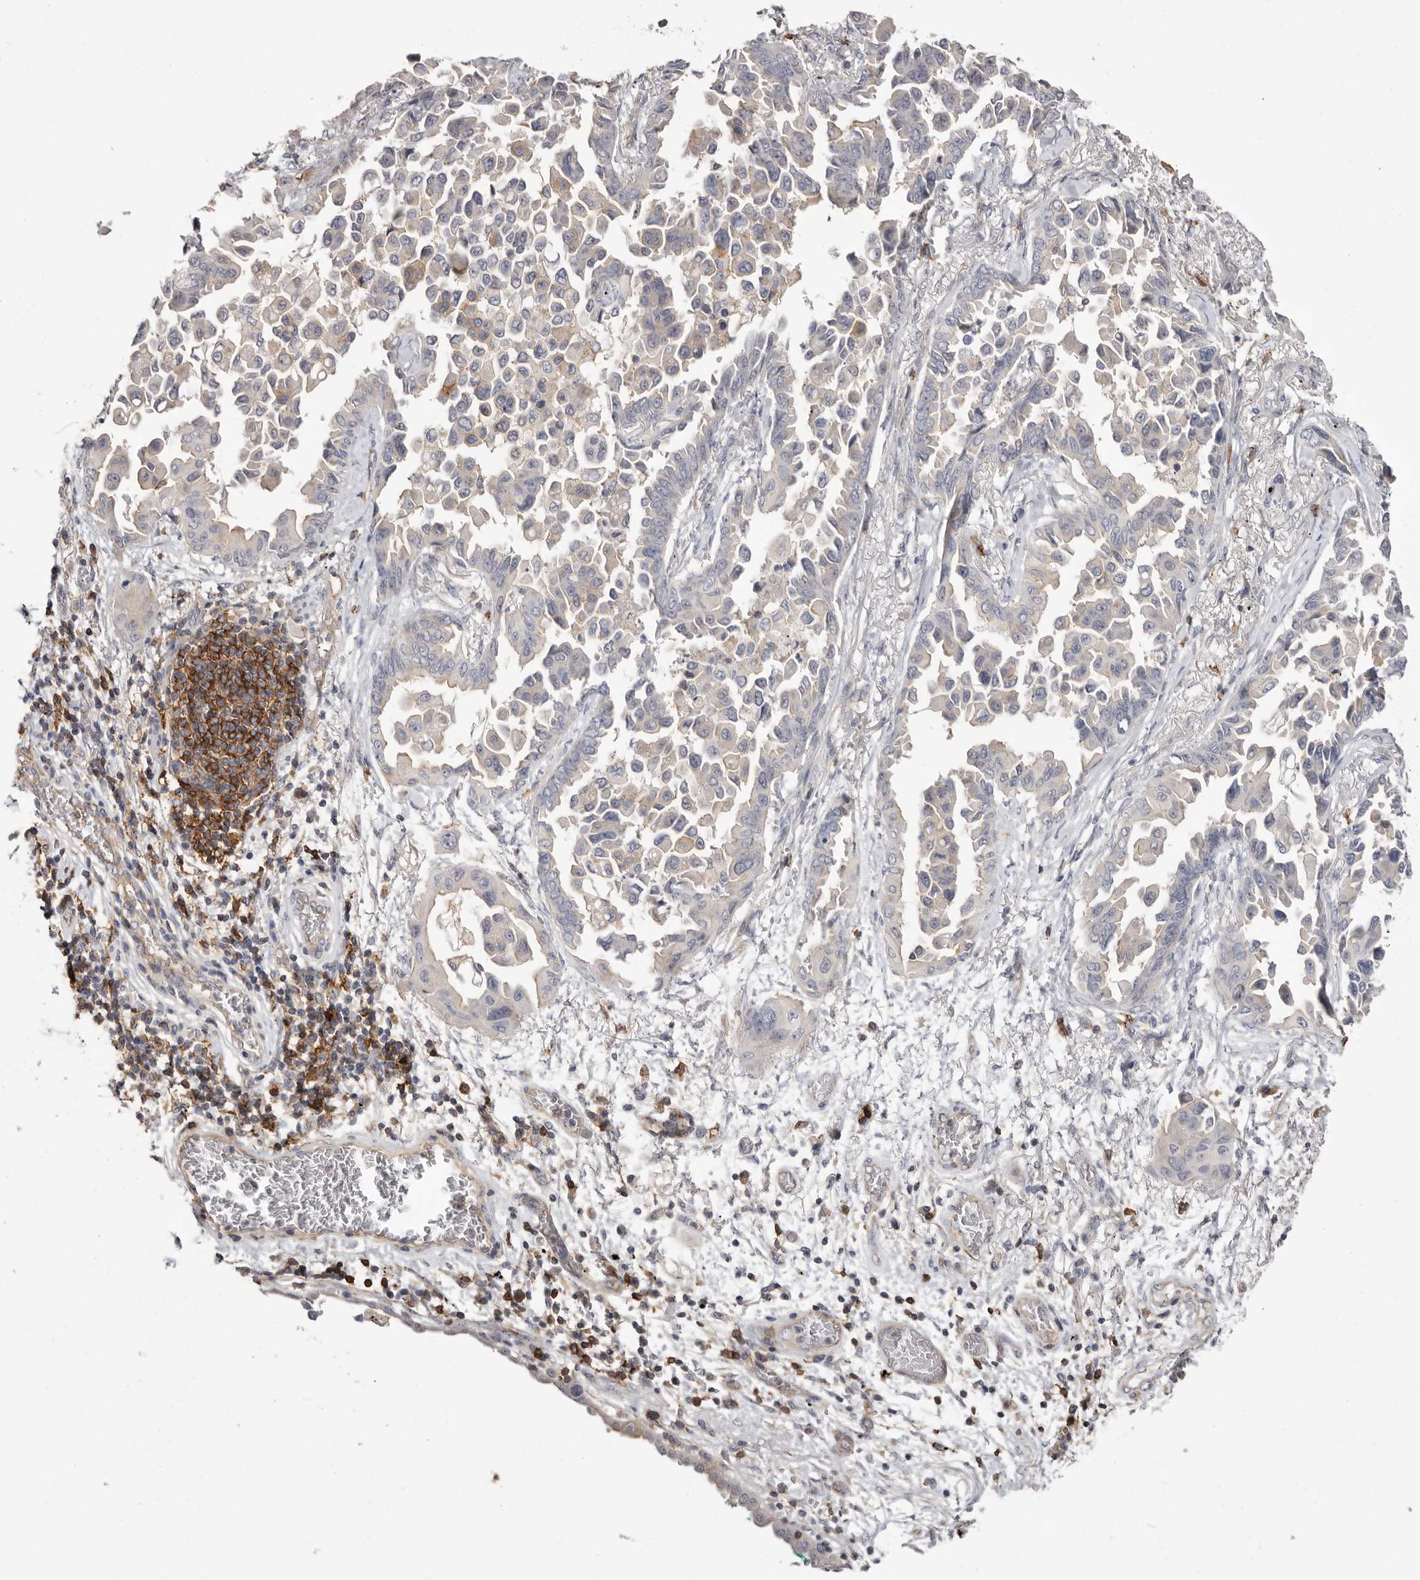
{"staining": {"intensity": "negative", "quantity": "none", "location": "none"}, "tissue": "lung cancer", "cell_type": "Tumor cells", "image_type": "cancer", "snomed": [{"axis": "morphology", "description": "Adenocarcinoma, NOS"}, {"axis": "topography", "description": "Lung"}], "caption": "Human adenocarcinoma (lung) stained for a protein using IHC demonstrates no expression in tumor cells.", "gene": "MMACHC", "patient": {"sex": "female", "age": 67}}